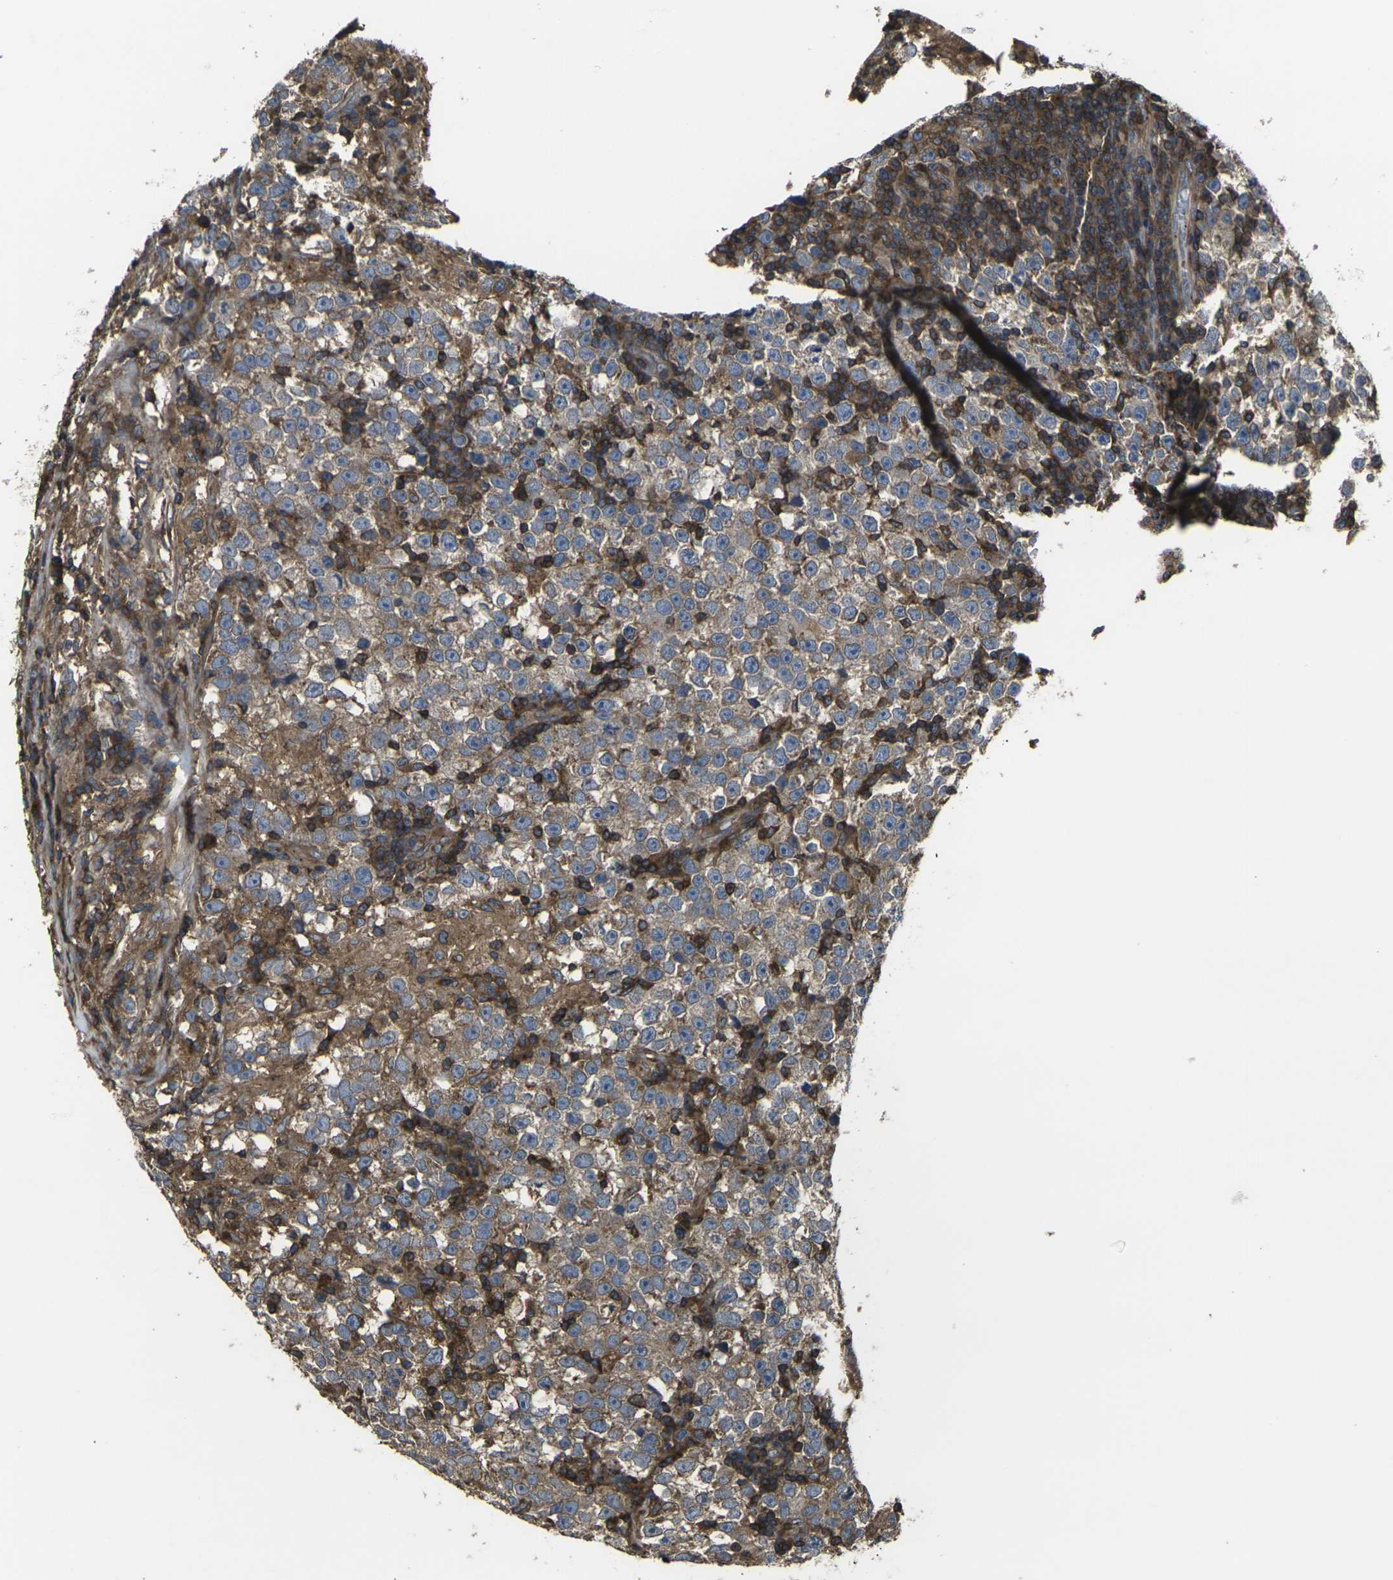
{"staining": {"intensity": "weak", "quantity": ">75%", "location": "cytoplasmic/membranous"}, "tissue": "testis cancer", "cell_type": "Tumor cells", "image_type": "cancer", "snomed": [{"axis": "morphology", "description": "Seminoma, NOS"}, {"axis": "topography", "description": "Testis"}], "caption": "Testis cancer stained for a protein (brown) displays weak cytoplasmic/membranous positive expression in about >75% of tumor cells.", "gene": "PRKACB", "patient": {"sex": "male", "age": 43}}